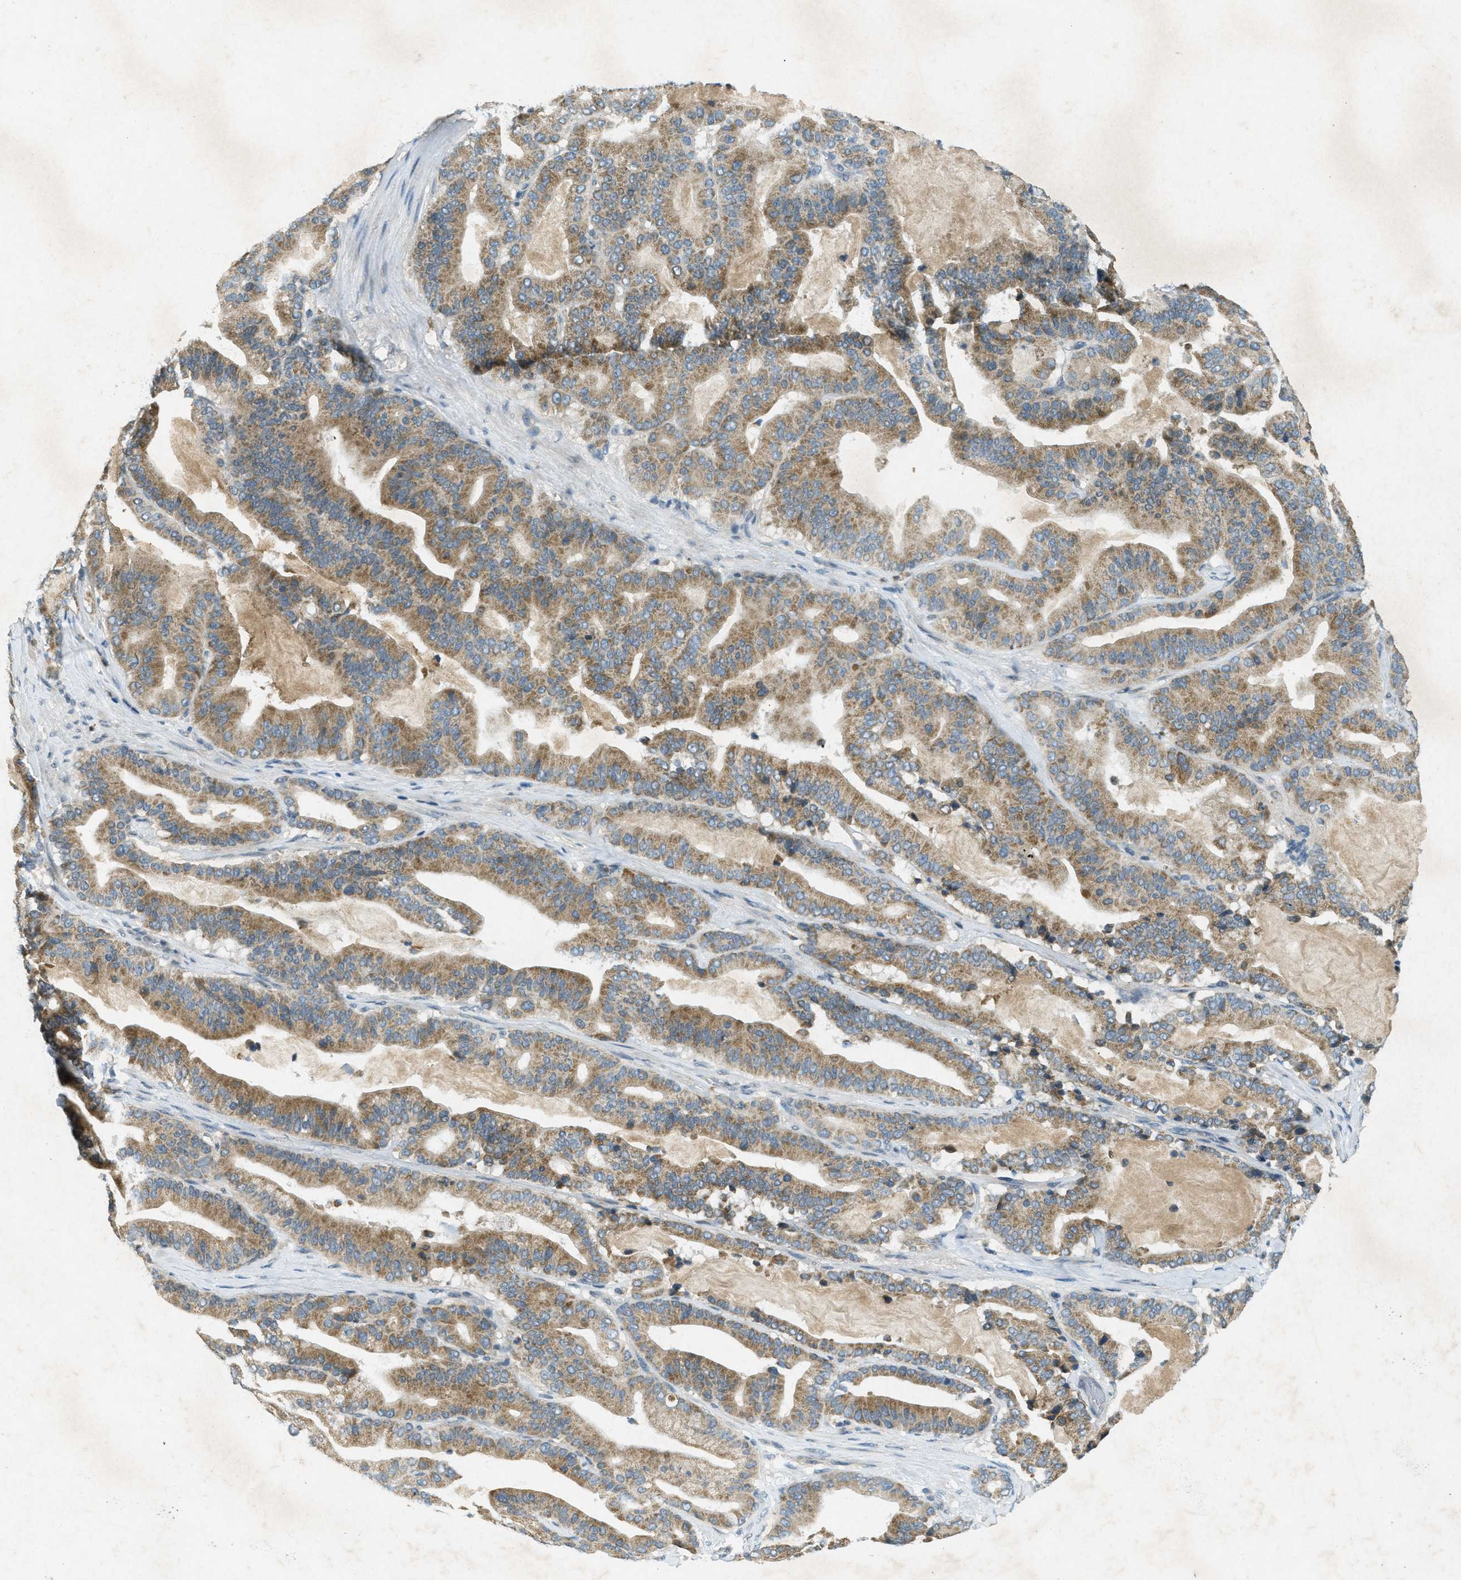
{"staining": {"intensity": "moderate", "quantity": ">75%", "location": "cytoplasmic/membranous"}, "tissue": "pancreatic cancer", "cell_type": "Tumor cells", "image_type": "cancer", "snomed": [{"axis": "morphology", "description": "Adenocarcinoma, NOS"}, {"axis": "topography", "description": "Pancreas"}], "caption": "Pancreatic cancer stained with a protein marker demonstrates moderate staining in tumor cells.", "gene": "TCF20", "patient": {"sex": "male", "age": 63}}